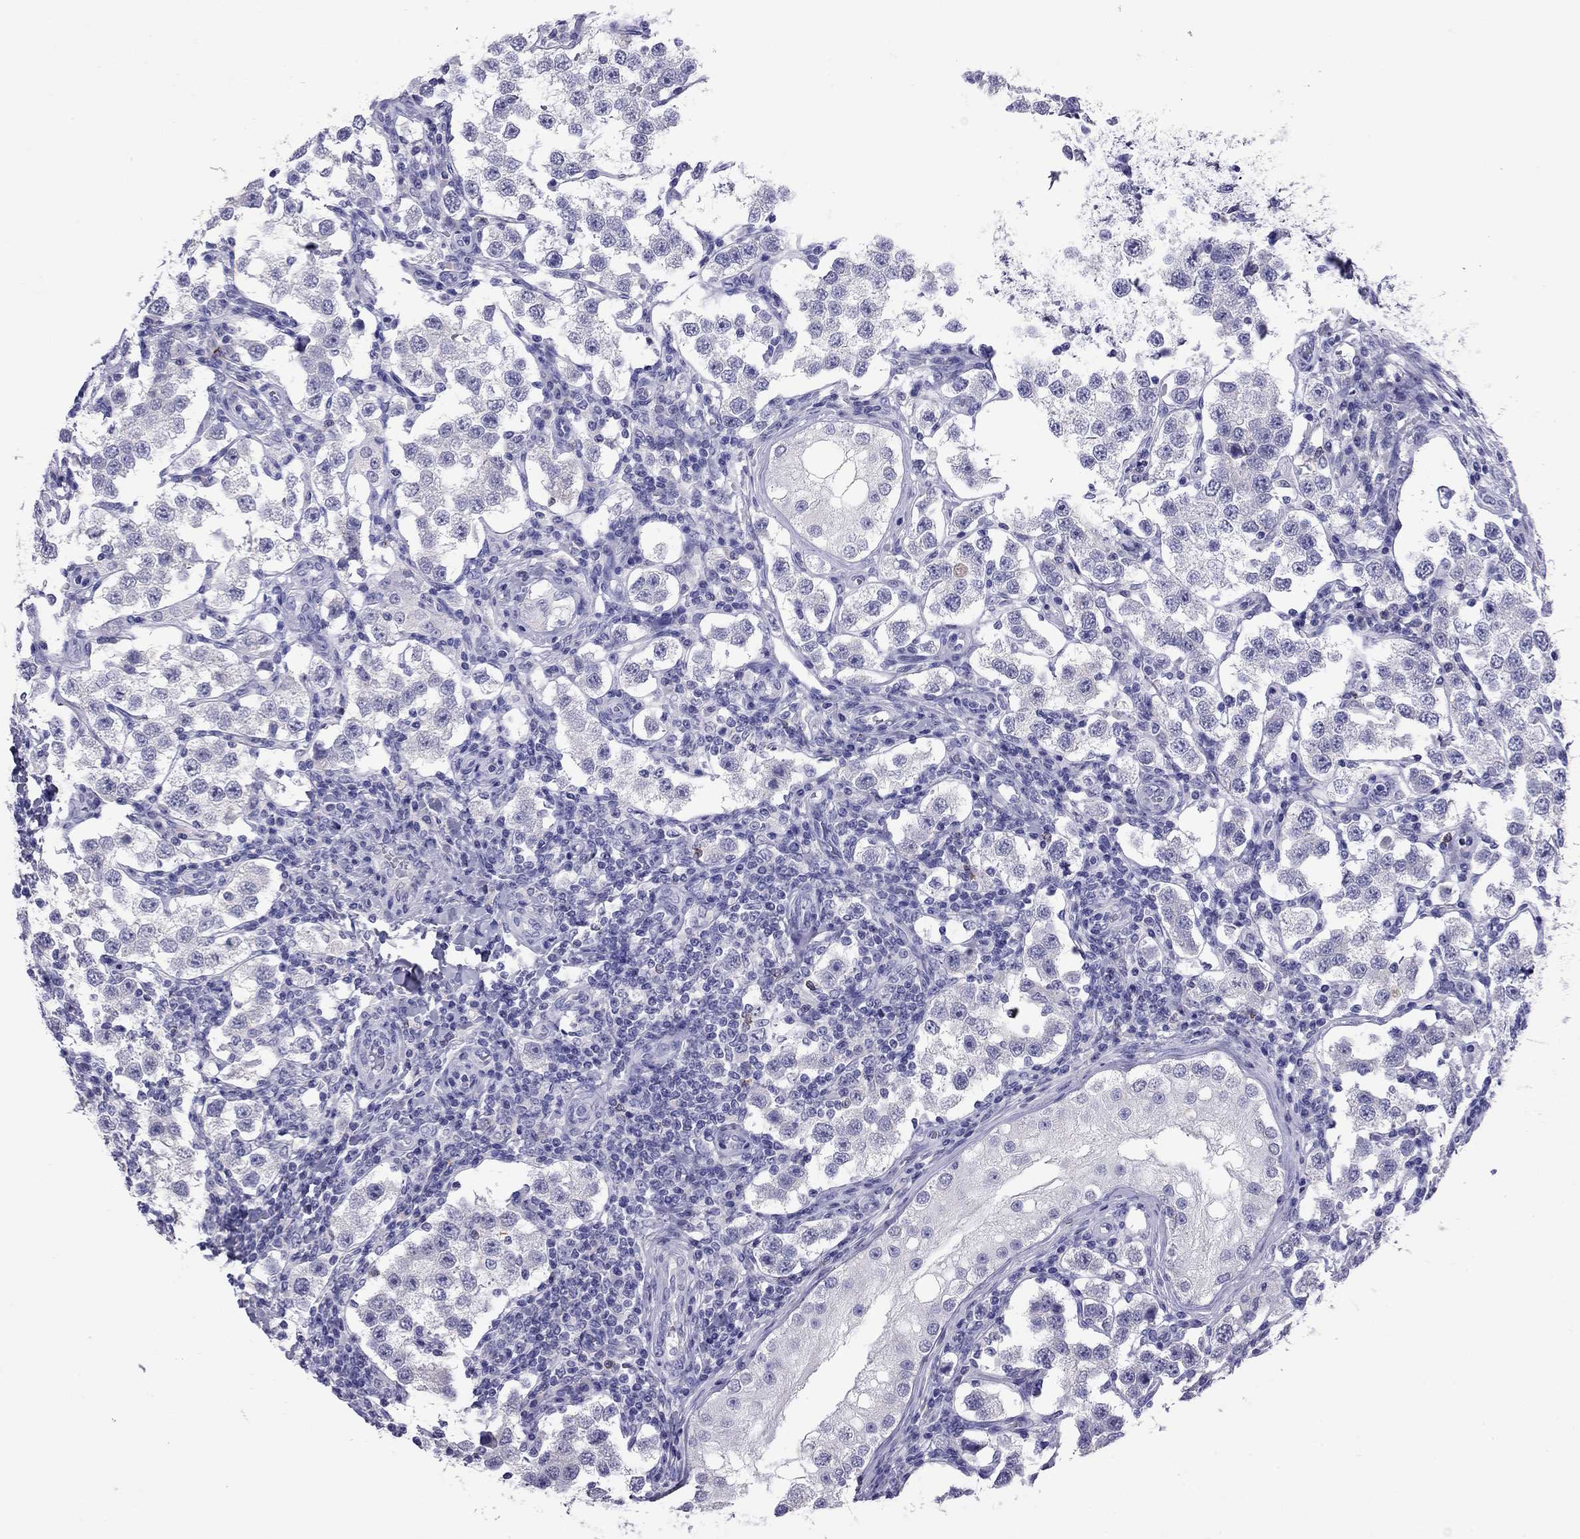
{"staining": {"intensity": "negative", "quantity": "none", "location": "none"}, "tissue": "testis cancer", "cell_type": "Tumor cells", "image_type": "cancer", "snomed": [{"axis": "morphology", "description": "Seminoma, NOS"}, {"axis": "topography", "description": "Testis"}], "caption": "A histopathology image of testis cancer stained for a protein demonstrates no brown staining in tumor cells.", "gene": "ODF4", "patient": {"sex": "male", "age": 37}}